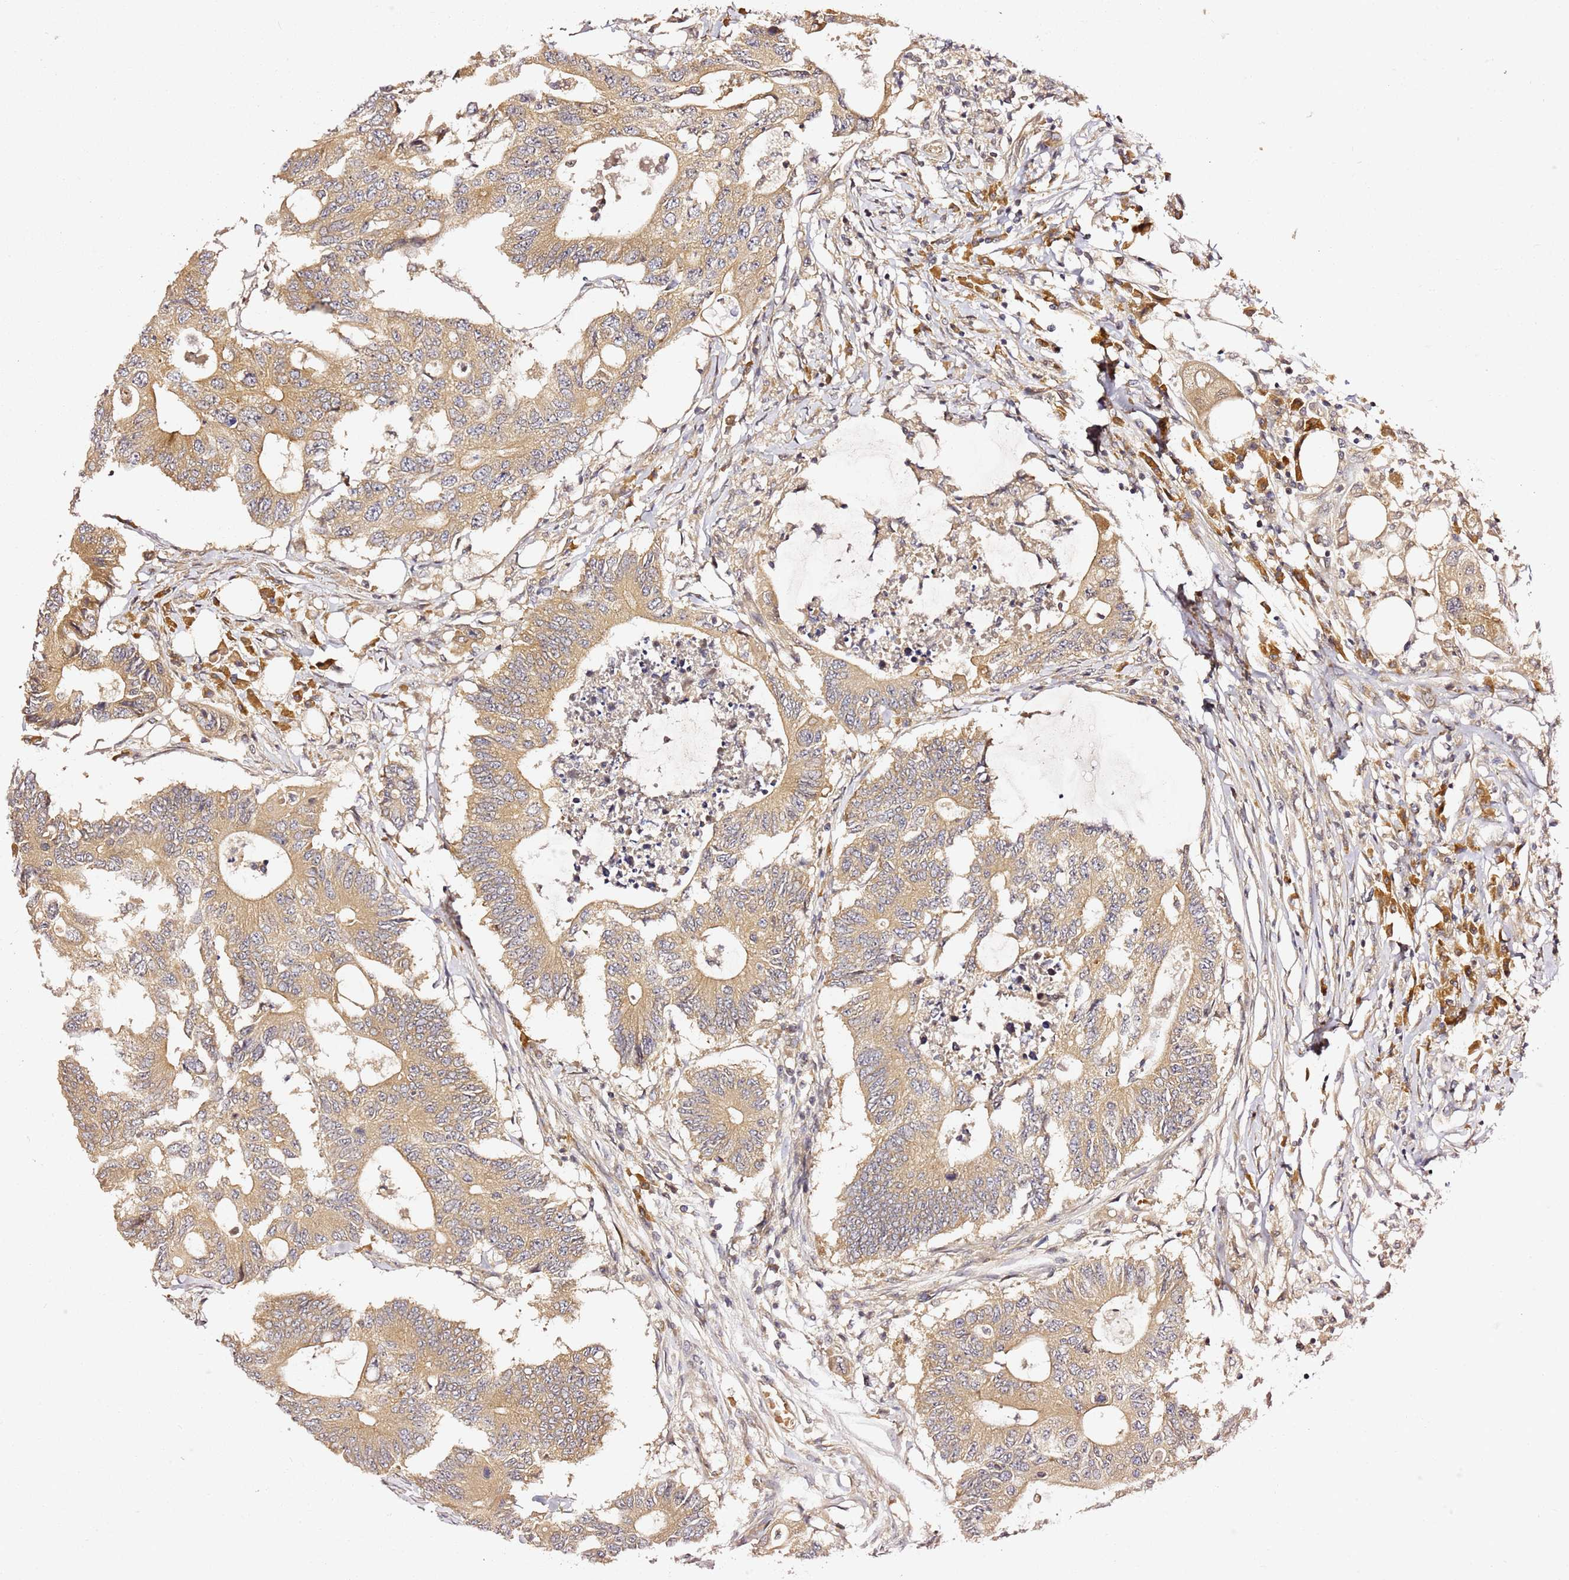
{"staining": {"intensity": "moderate", "quantity": ">75%", "location": "cytoplasmic/membranous"}, "tissue": "colorectal cancer", "cell_type": "Tumor cells", "image_type": "cancer", "snomed": [{"axis": "morphology", "description": "Adenocarcinoma, NOS"}, {"axis": "topography", "description": "Colon"}], "caption": "An immunohistochemistry (IHC) micrograph of neoplastic tissue is shown. Protein staining in brown labels moderate cytoplasmic/membranous positivity in adenocarcinoma (colorectal) within tumor cells.", "gene": "OSBPL2", "patient": {"sex": "male", "age": 71}}